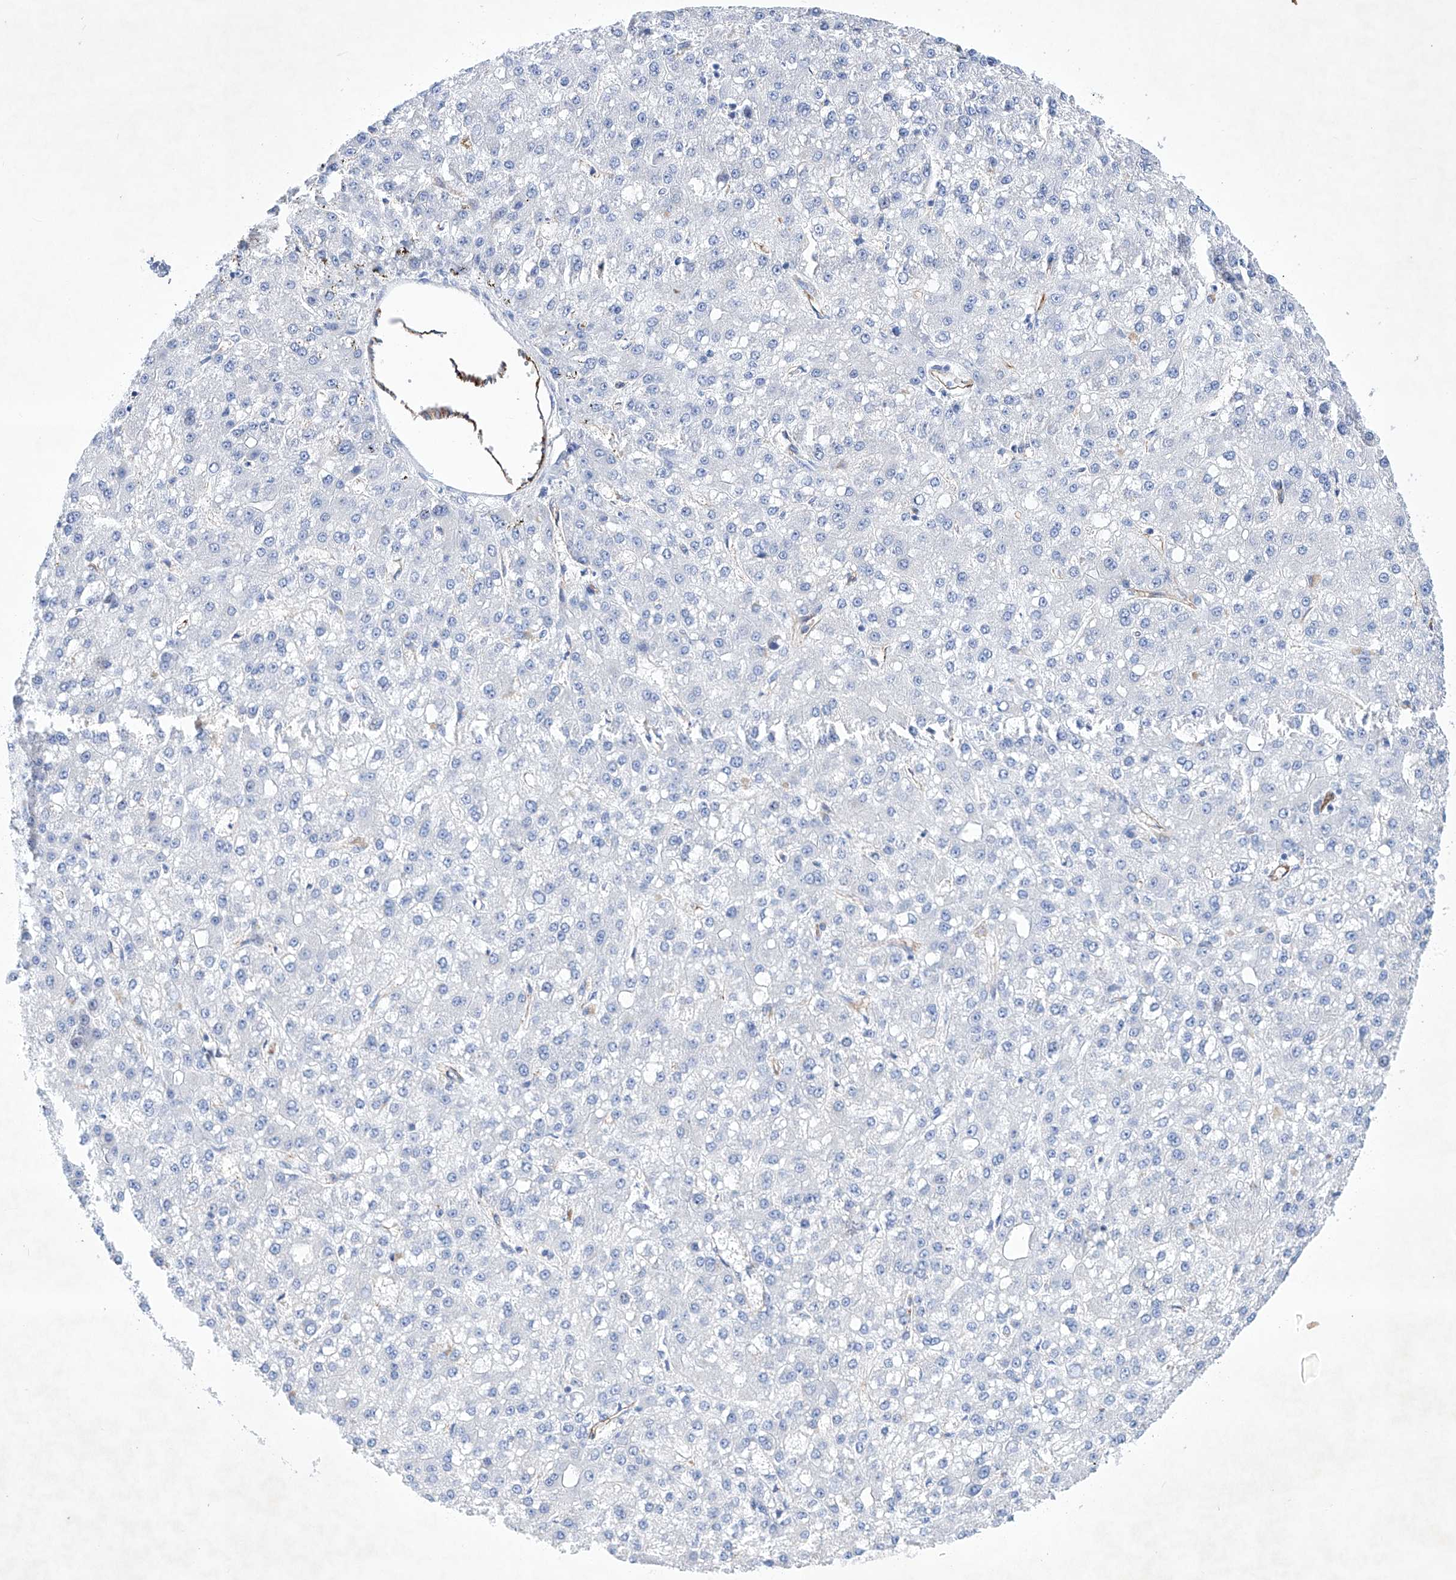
{"staining": {"intensity": "negative", "quantity": "none", "location": "none"}, "tissue": "liver cancer", "cell_type": "Tumor cells", "image_type": "cancer", "snomed": [{"axis": "morphology", "description": "Carcinoma, Hepatocellular, NOS"}, {"axis": "topography", "description": "Liver"}], "caption": "Immunohistochemistry (IHC) histopathology image of neoplastic tissue: liver cancer stained with DAB (3,3'-diaminobenzidine) exhibits no significant protein expression in tumor cells. (DAB (3,3'-diaminobenzidine) IHC with hematoxylin counter stain).", "gene": "ETV7", "patient": {"sex": "male", "age": 67}}